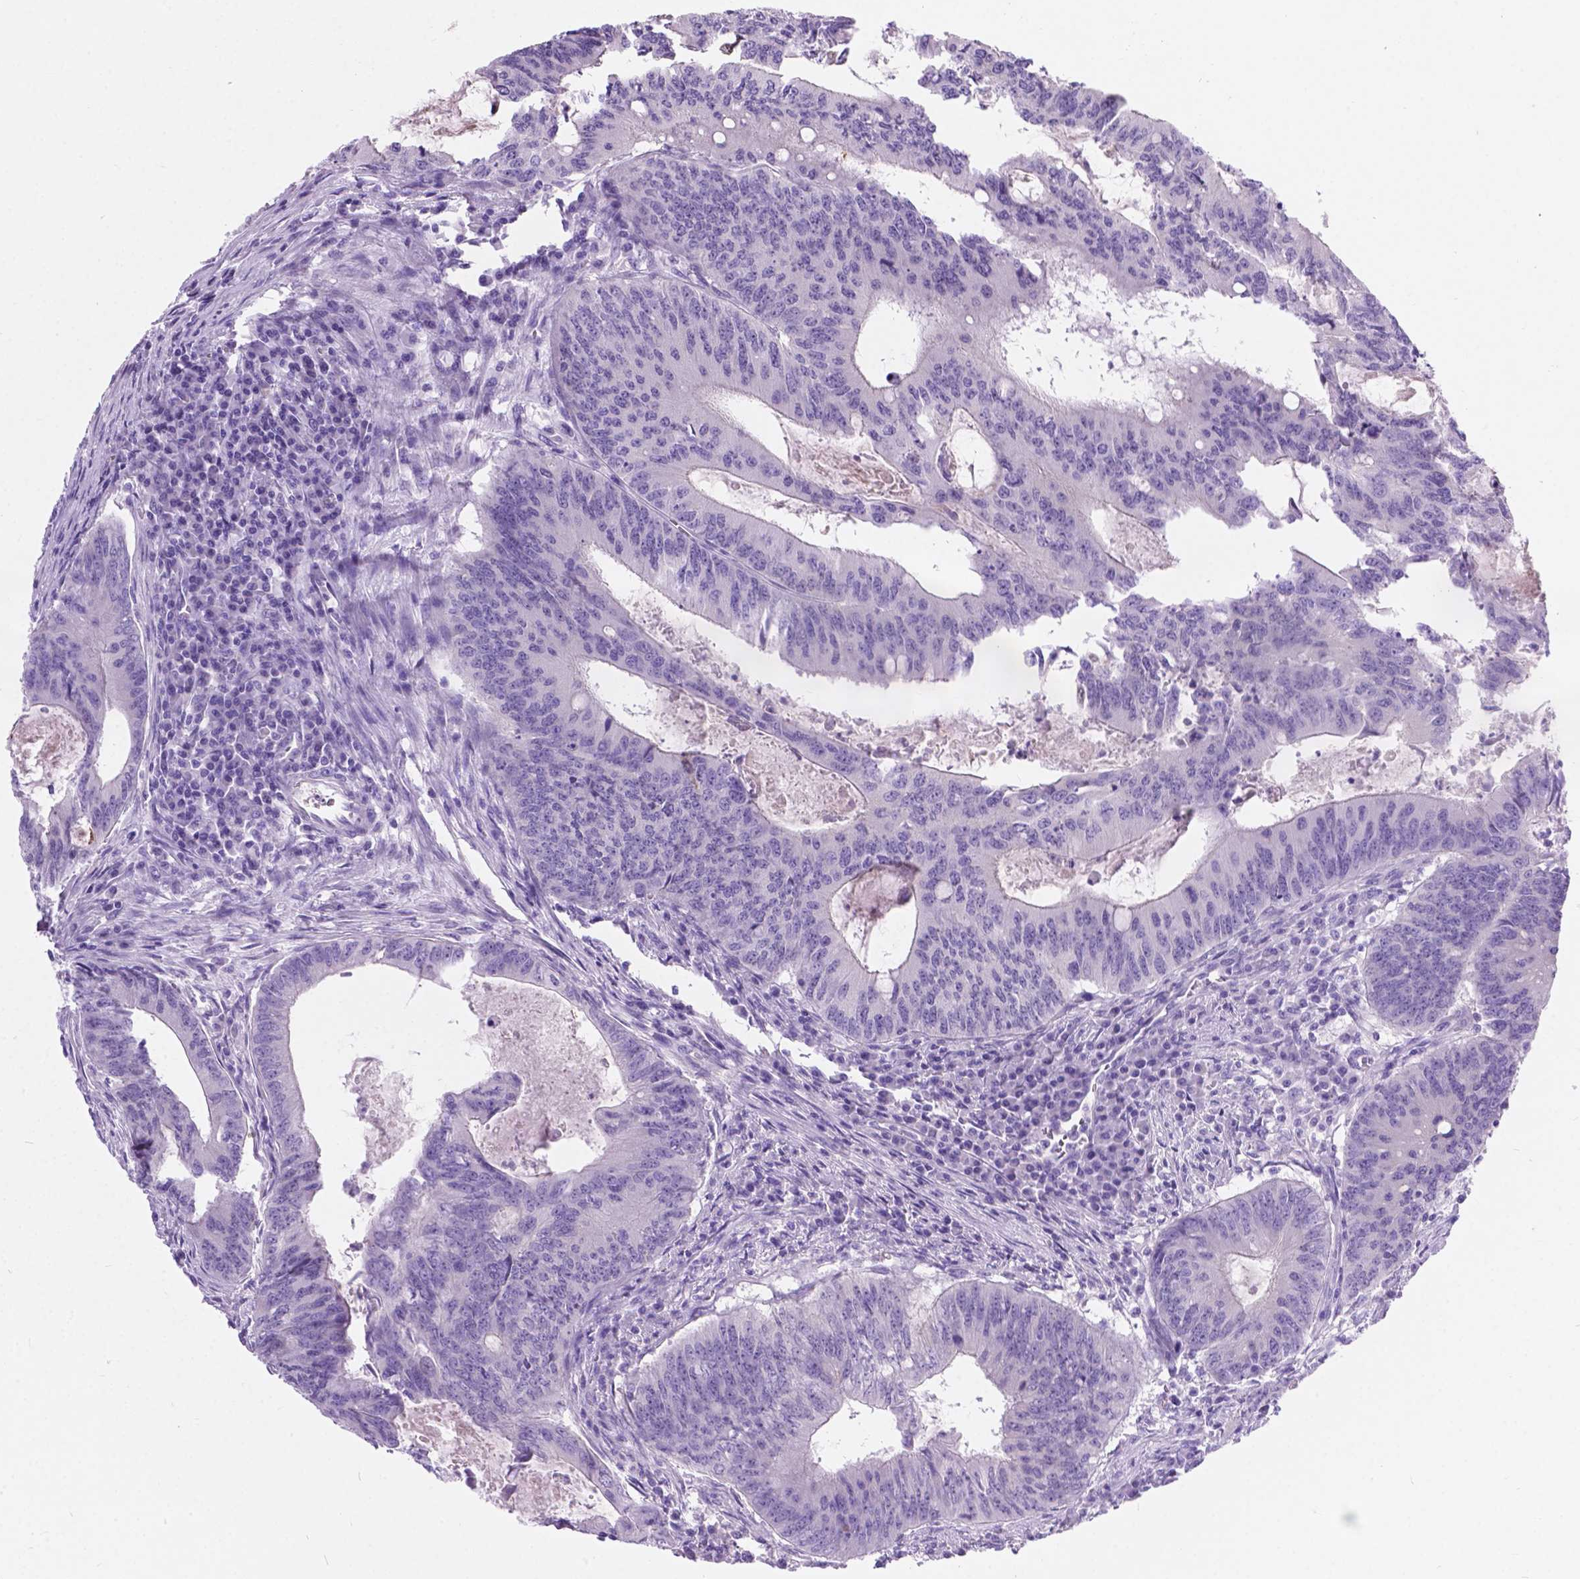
{"staining": {"intensity": "negative", "quantity": "none", "location": "none"}, "tissue": "colorectal cancer", "cell_type": "Tumor cells", "image_type": "cancer", "snomed": [{"axis": "morphology", "description": "Adenocarcinoma, NOS"}, {"axis": "topography", "description": "Colon"}], "caption": "The immunohistochemistry histopathology image has no significant expression in tumor cells of colorectal cancer tissue.", "gene": "ARMS2", "patient": {"sex": "male", "age": 67}}